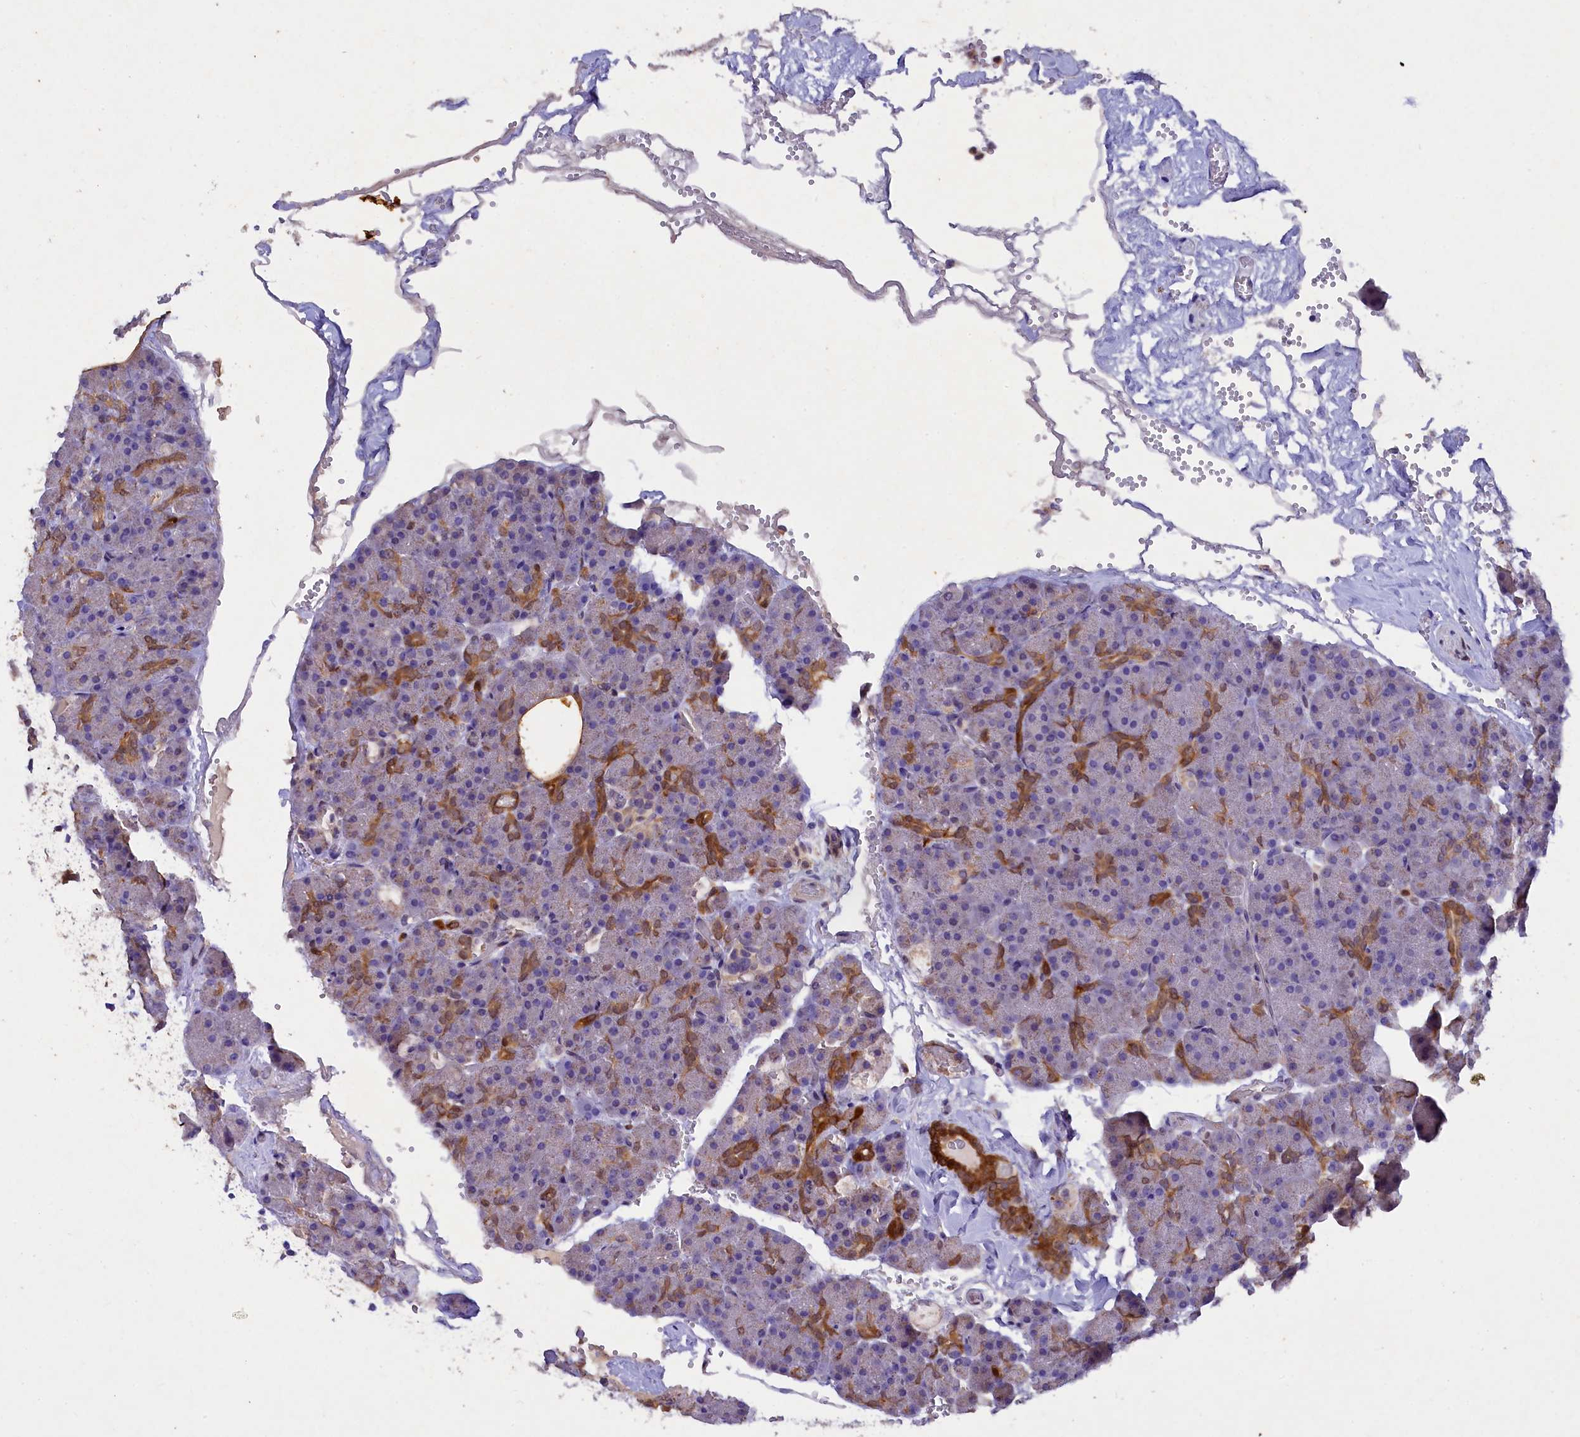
{"staining": {"intensity": "strong", "quantity": "<25%", "location": "cytoplasmic/membranous"}, "tissue": "pancreas", "cell_type": "Exocrine glandular cells", "image_type": "normal", "snomed": [{"axis": "morphology", "description": "Normal tissue, NOS"}, {"axis": "topography", "description": "Pancreas"}], "caption": "Protein expression analysis of normal pancreas shows strong cytoplasmic/membranous expression in about <25% of exocrine glandular cells. The protein of interest is shown in brown color, while the nuclei are stained blue.", "gene": "TGDS", "patient": {"sex": "male", "age": 36}}